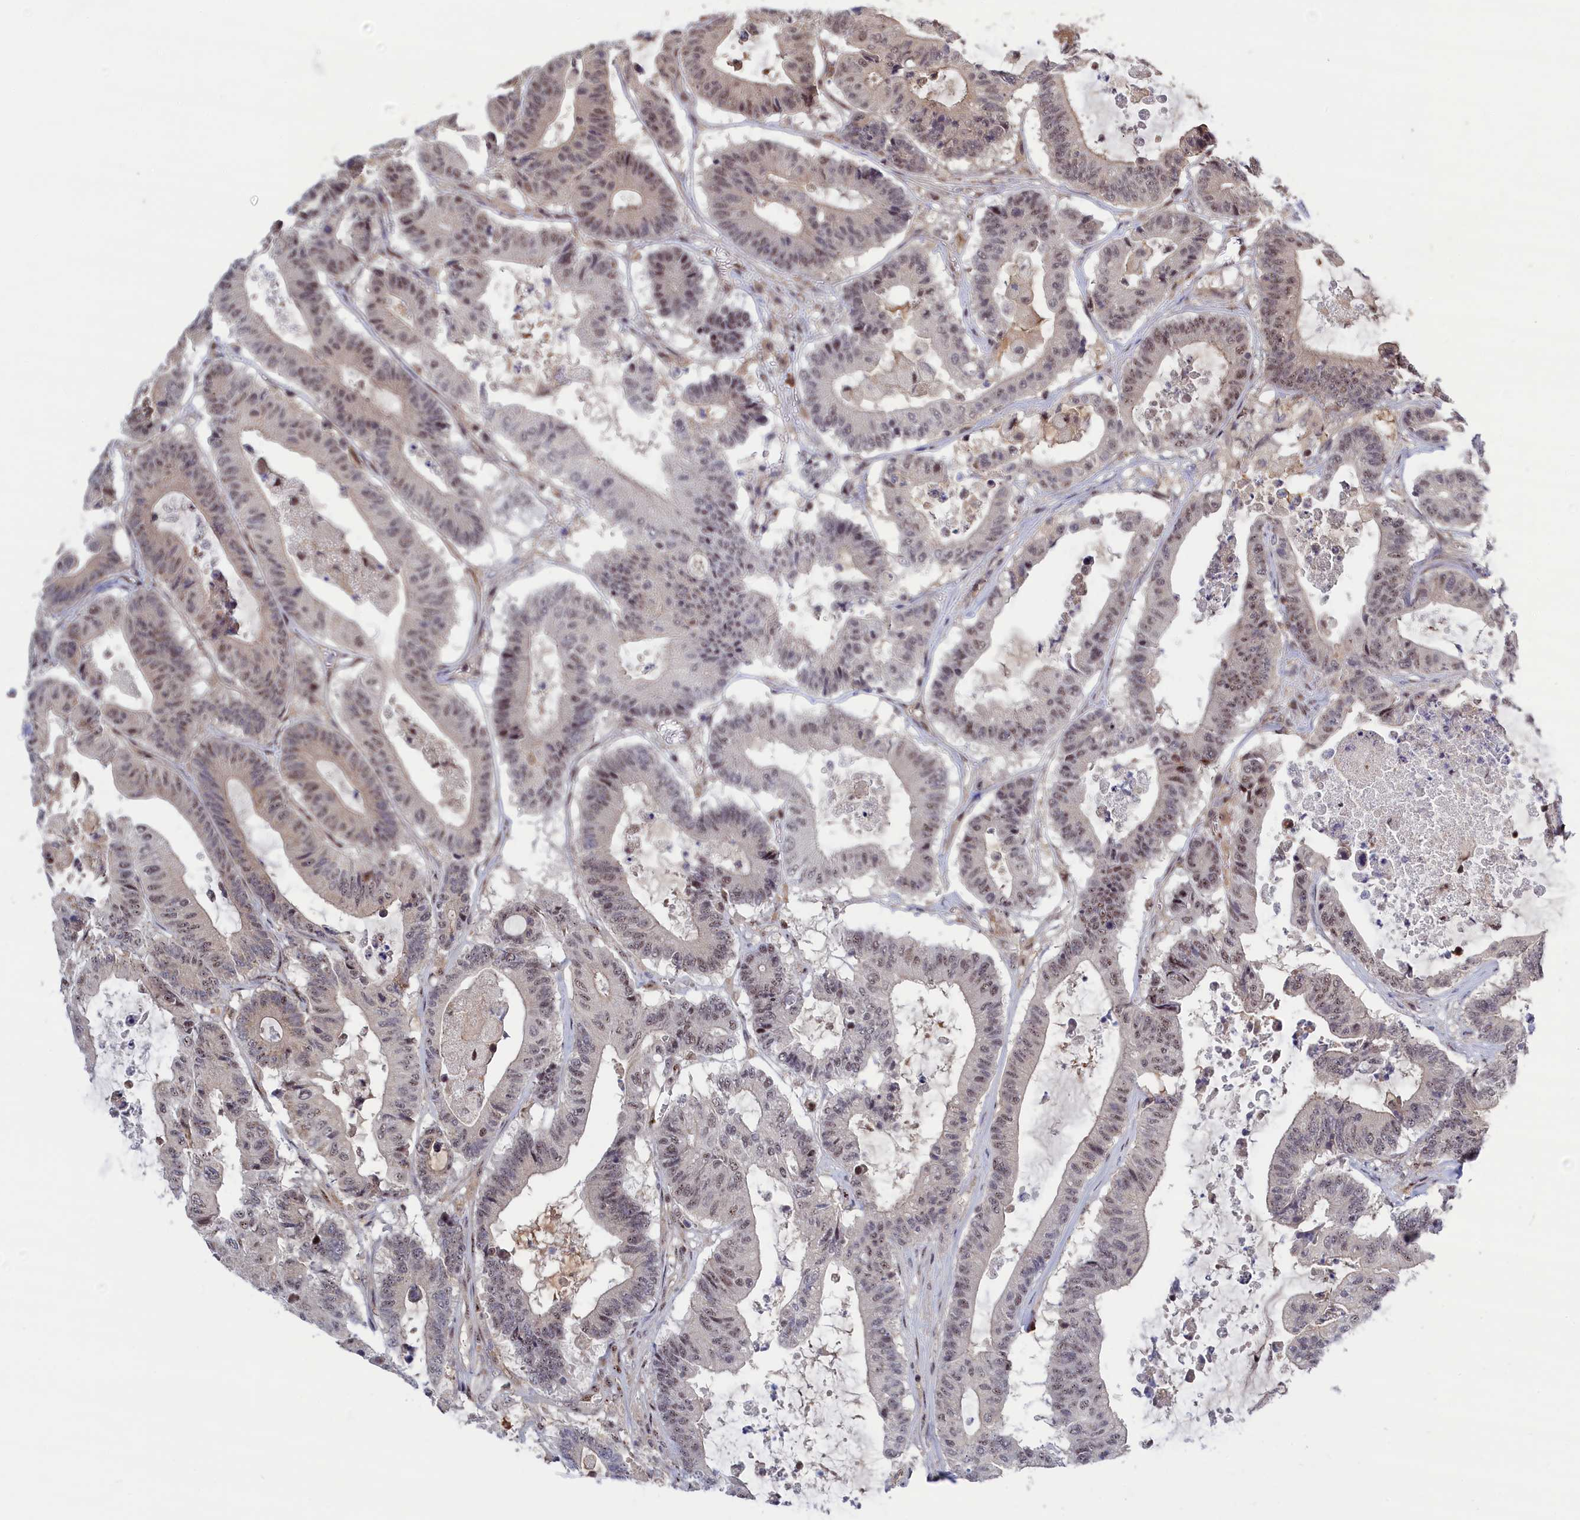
{"staining": {"intensity": "moderate", "quantity": "25%-75%", "location": "nuclear"}, "tissue": "colorectal cancer", "cell_type": "Tumor cells", "image_type": "cancer", "snomed": [{"axis": "morphology", "description": "Adenocarcinoma, NOS"}, {"axis": "topography", "description": "Colon"}], "caption": "A brown stain shows moderate nuclear expression of a protein in human colorectal cancer (adenocarcinoma) tumor cells.", "gene": "TAB1", "patient": {"sex": "female", "age": 84}}